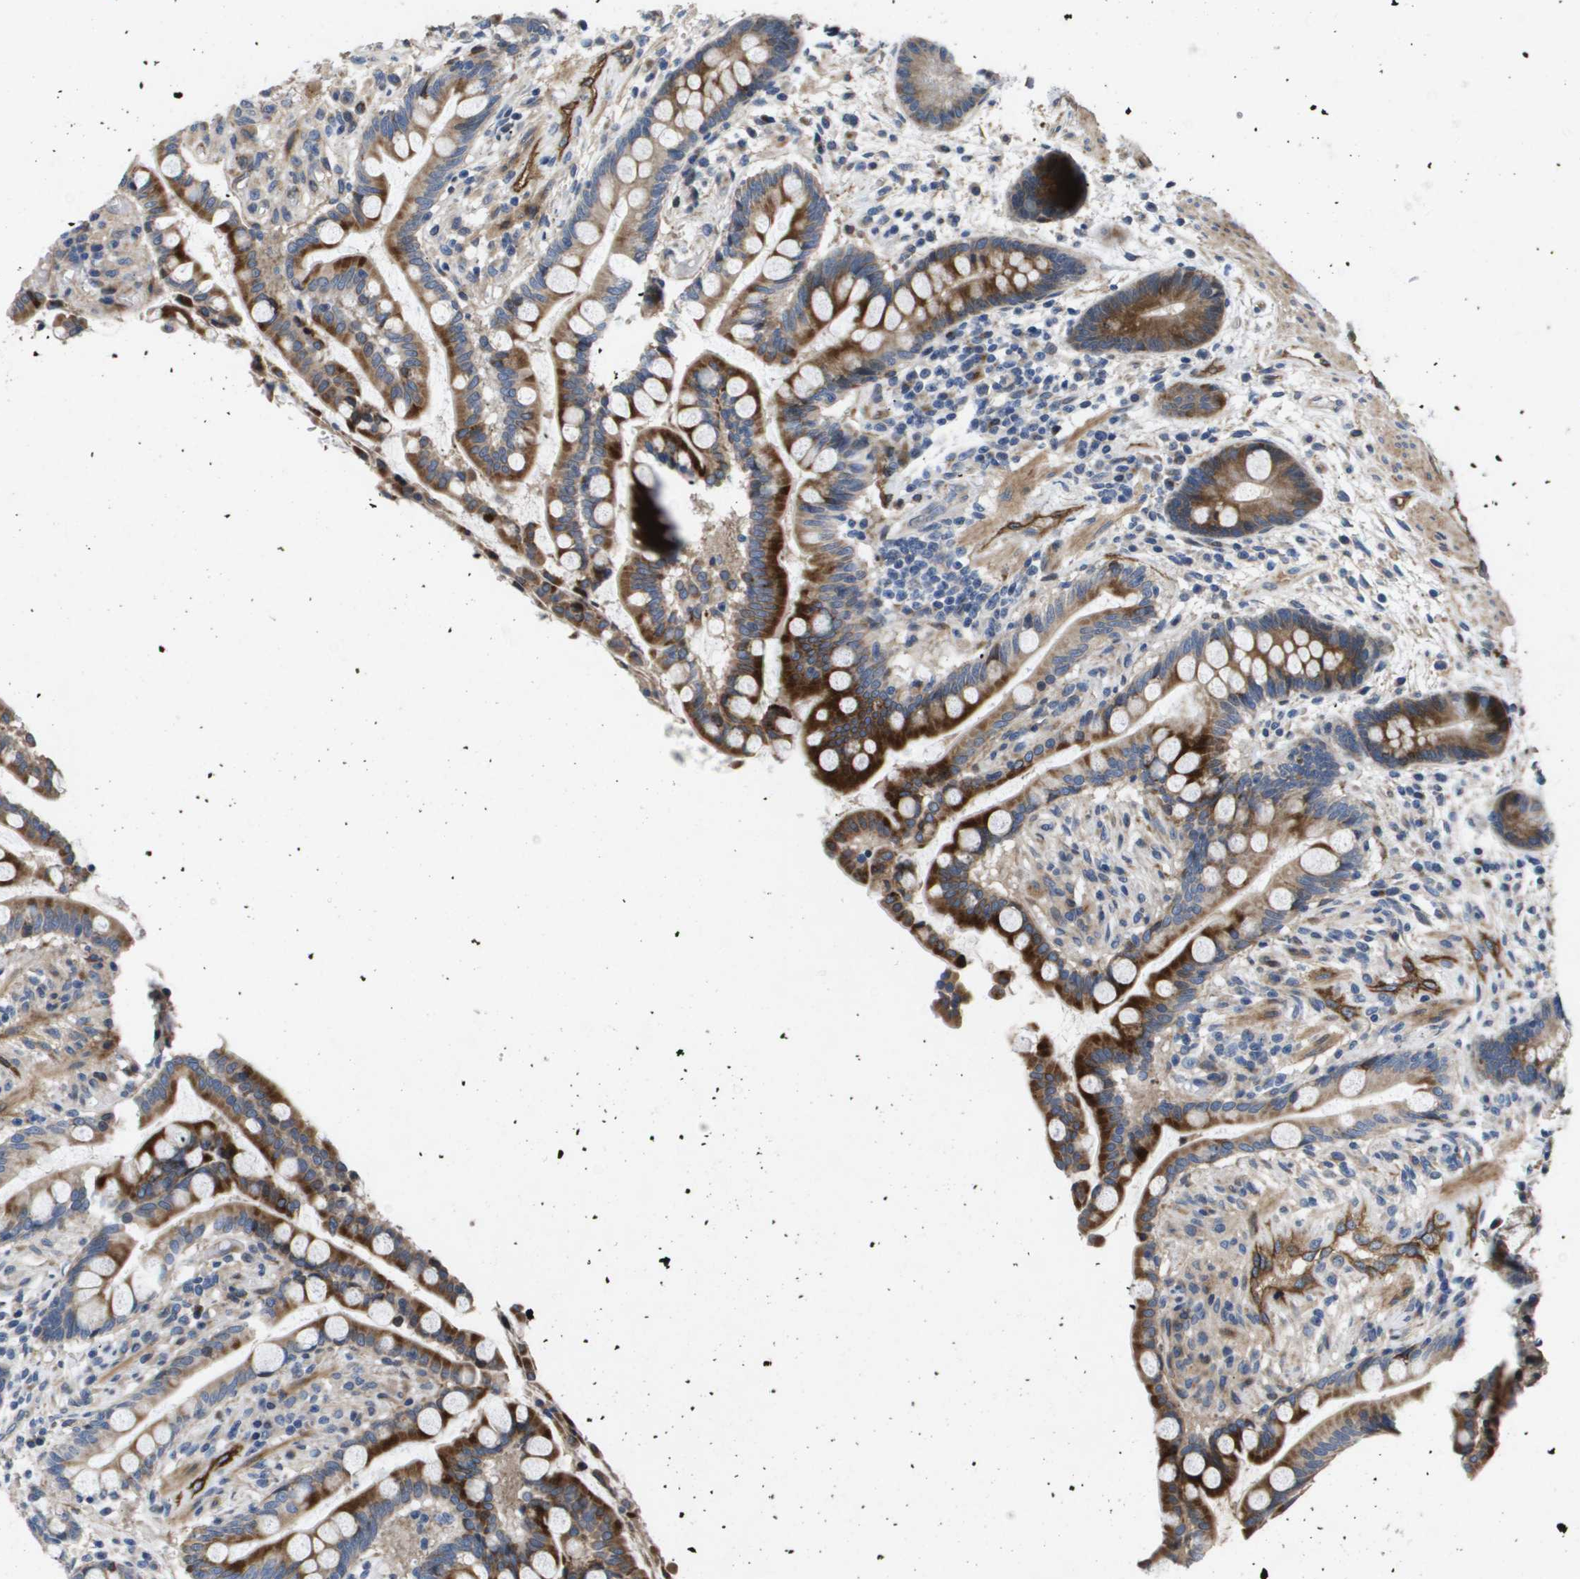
{"staining": {"intensity": "weak", "quantity": ">75%", "location": "cytoplasmic/membranous"}, "tissue": "colon", "cell_type": "Endothelial cells", "image_type": "normal", "snomed": [{"axis": "morphology", "description": "Normal tissue, NOS"}, {"axis": "topography", "description": "Colon"}], "caption": "An image of human colon stained for a protein reveals weak cytoplasmic/membranous brown staining in endothelial cells.", "gene": "ENTPD2", "patient": {"sex": "male", "age": 73}}